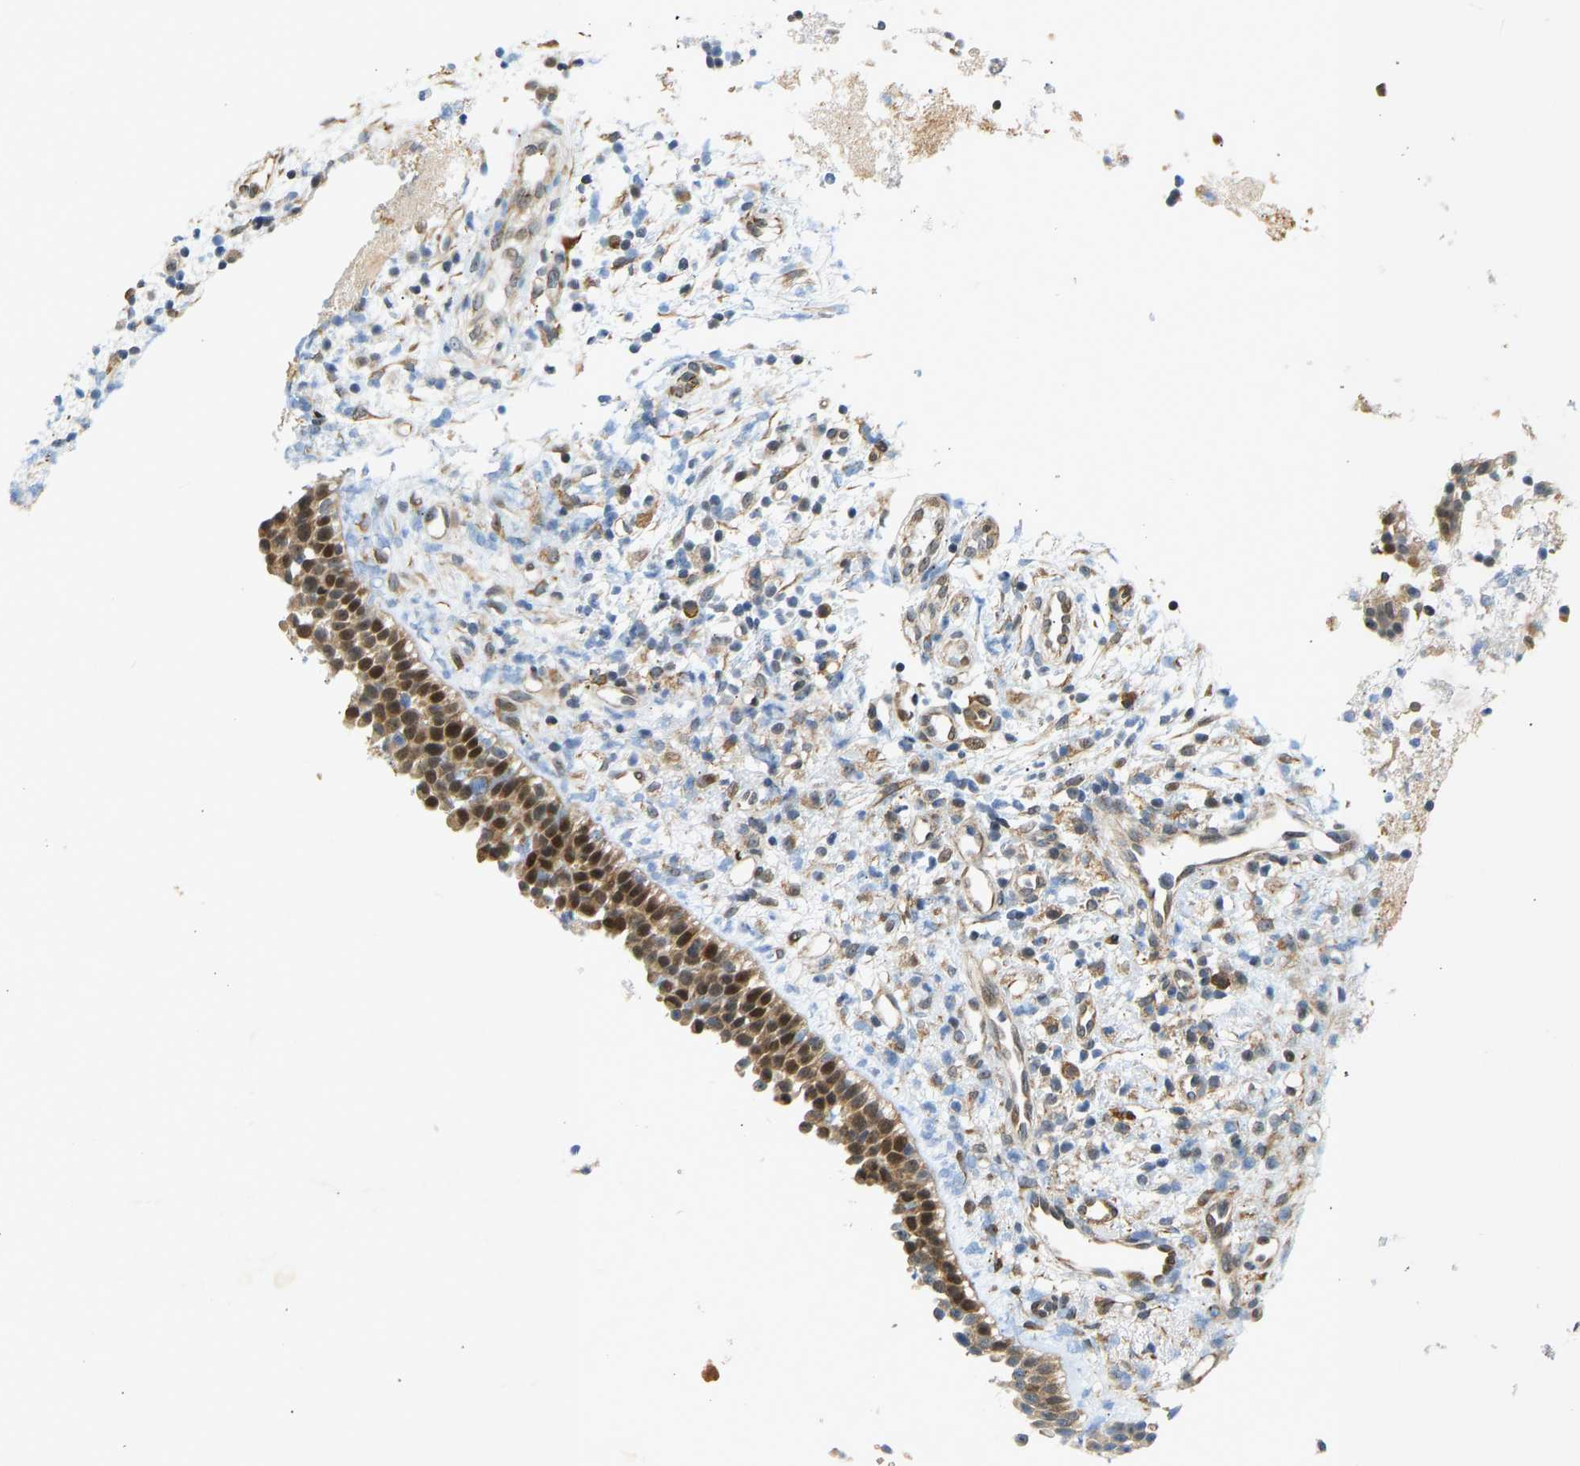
{"staining": {"intensity": "moderate", "quantity": ">75%", "location": "cytoplasmic/membranous,nuclear"}, "tissue": "nasopharynx", "cell_type": "Respiratory epithelial cells", "image_type": "normal", "snomed": [{"axis": "morphology", "description": "Normal tissue, NOS"}, {"axis": "topography", "description": "Nasopharynx"}], "caption": "Immunohistochemical staining of unremarkable human nasopharynx reveals moderate cytoplasmic/membranous,nuclear protein staining in approximately >75% of respiratory epithelial cells.", "gene": "BAG1", "patient": {"sex": "male", "age": 21}}